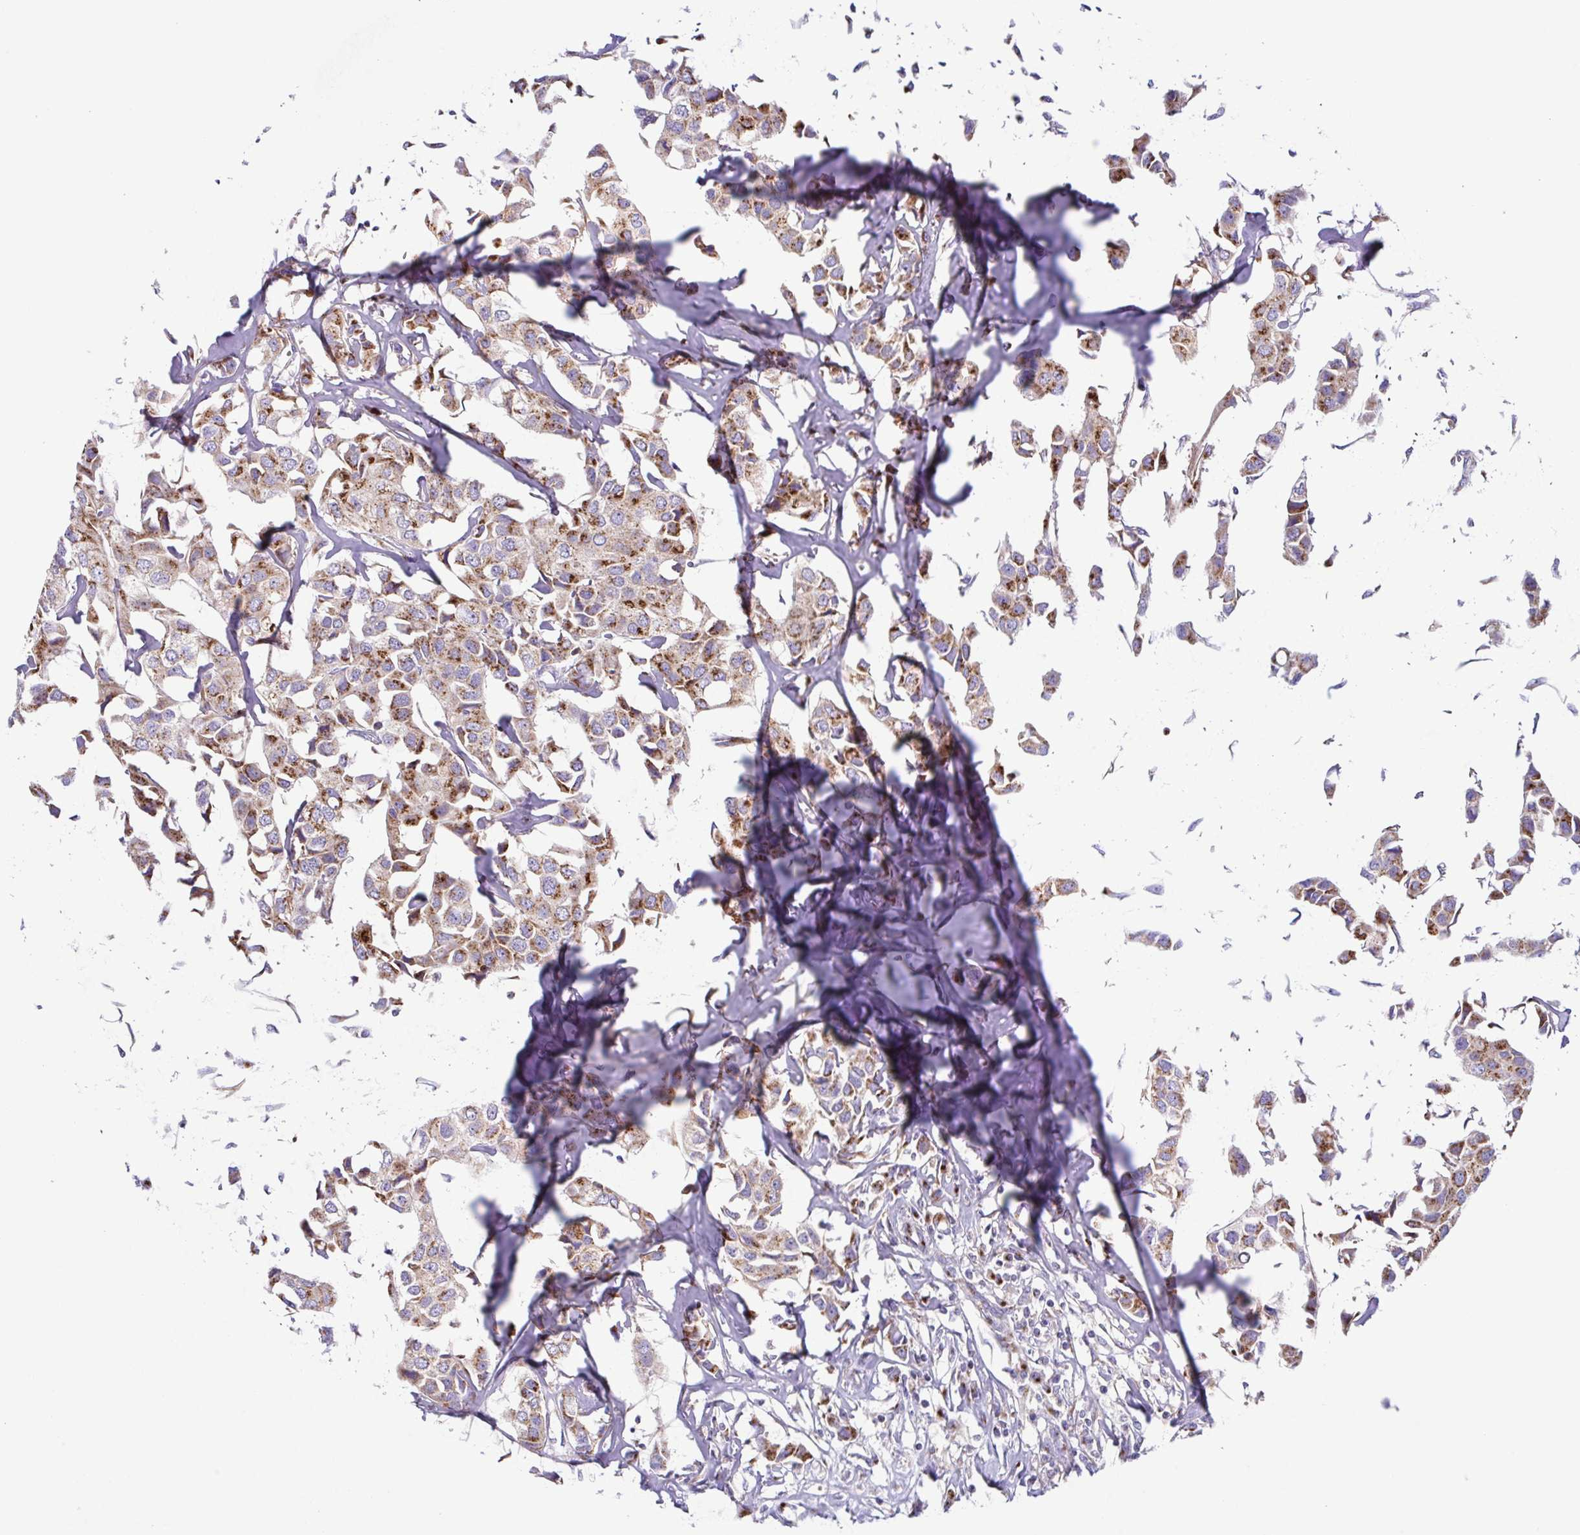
{"staining": {"intensity": "moderate", "quantity": ">75%", "location": "cytoplasmic/membranous"}, "tissue": "breast cancer", "cell_type": "Tumor cells", "image_type": "cancer", "snomed": [{"axis": "morphology", "description": "Duct carcinoma"}, {"axis": "topography", "description": "Breast"}], "caption": "Protein expression analysis of human intraductal carcinoma (breast) reveals moderate cytoplasmic/membranous staining in approximately >75% of tumor cells. The staining was performed using DAB (3,3'-diaminobenzidine) to visualize the protein expression in brown, while the nuclei were stained in blue with hematoxylin (Magnification: 20x).", "gene": "COL17A1", "patient": {"sex": "female", "age": 80}}